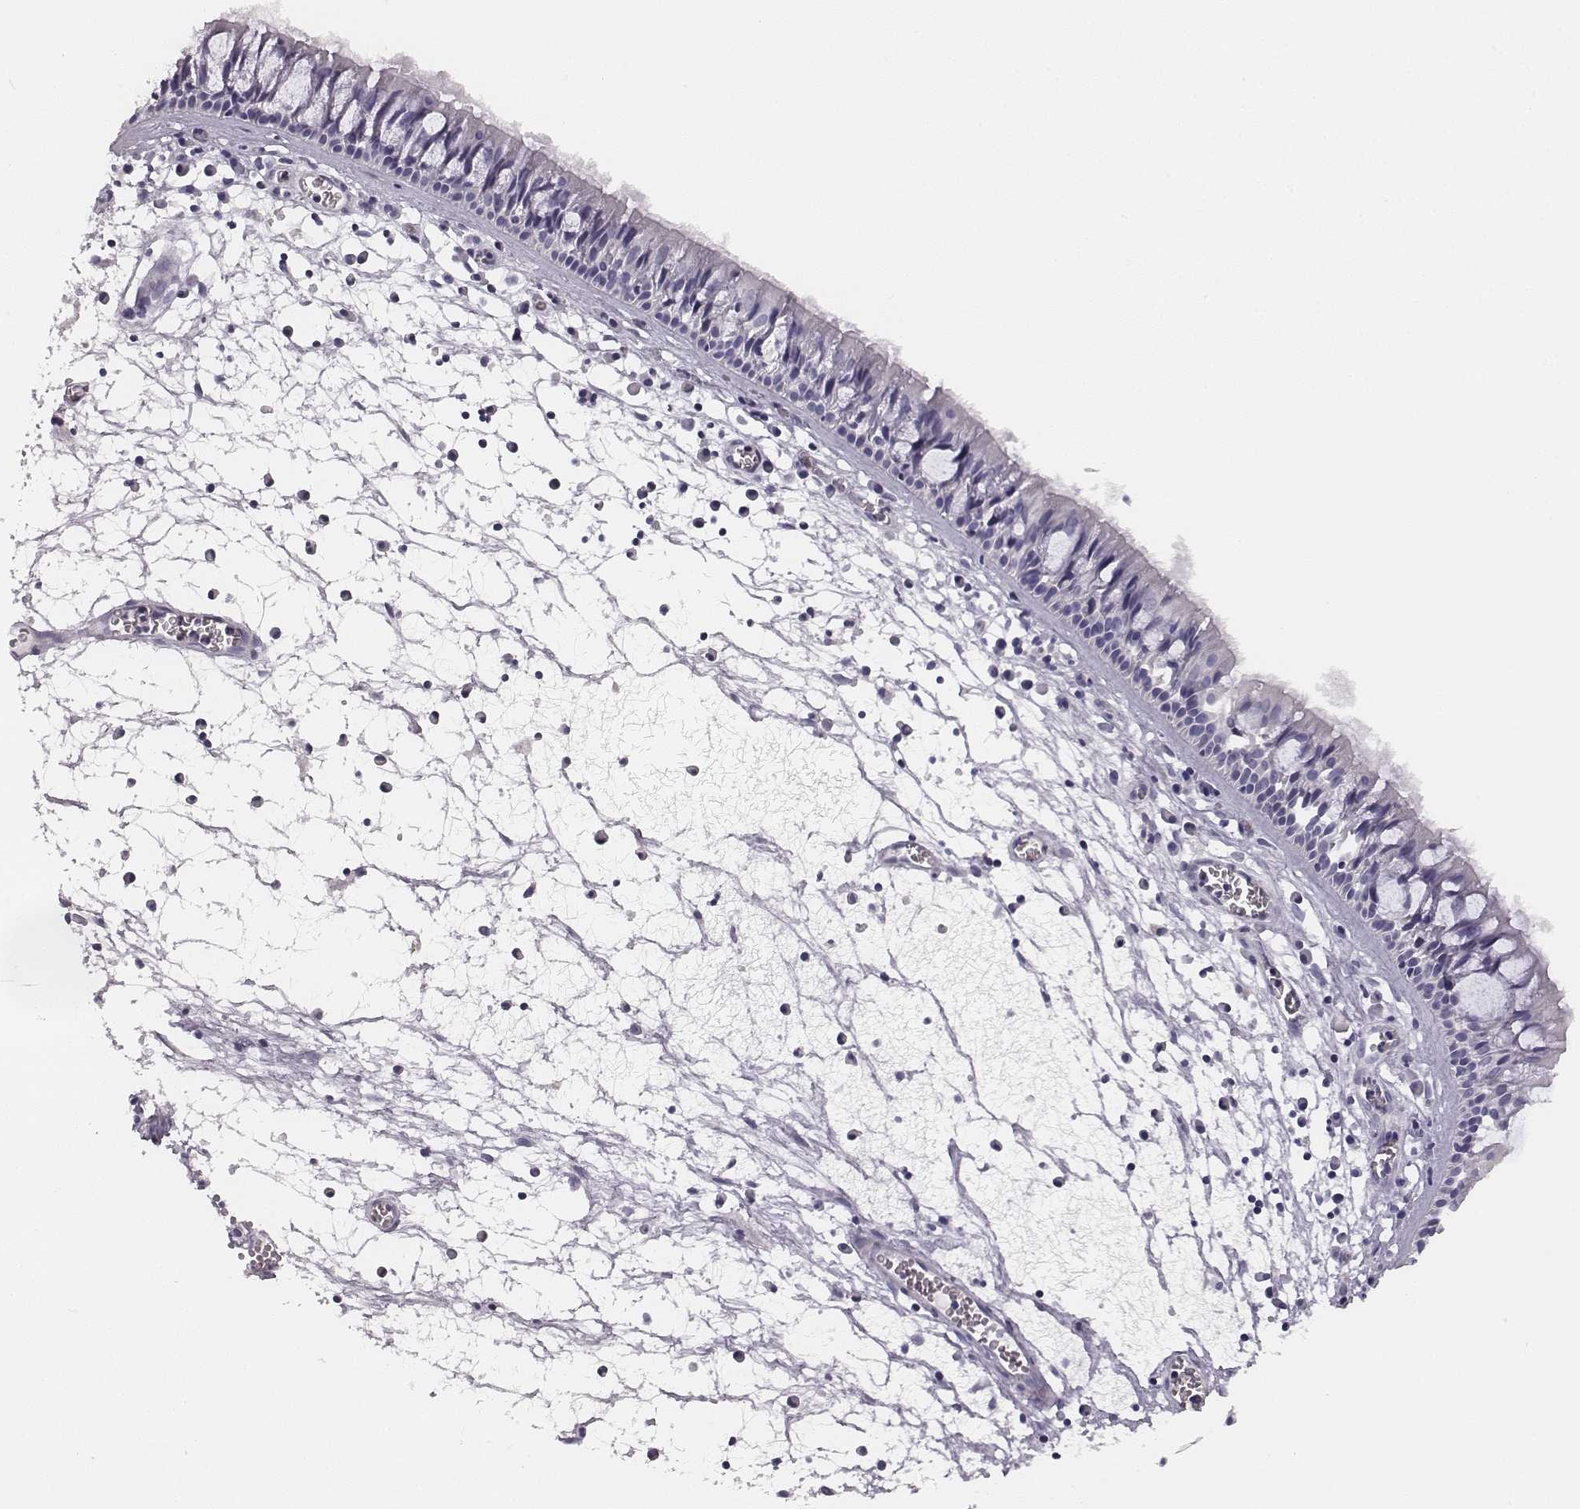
{"staining": {"intensity": "negative", "quantity": "none", "location": "none"}, "tissue": "nasopharynx", "cell_type": "Respiratory epithelial cells", "image_type": "normal", "snomed": [{"axis": "morphology", "description": "Normal tissue, NOS"}, {"axis": "topography", "description": "Nasopharynx"}], "caption": "This image is of normal nasopharynx stained with immunohistochemistry to label a protein in brown with the nuclei are counter-stained blue. There is no staining in respiratory epithelial cells.", "gene": "ADAM7", "patient": {"sex": "male", "age": 61}}